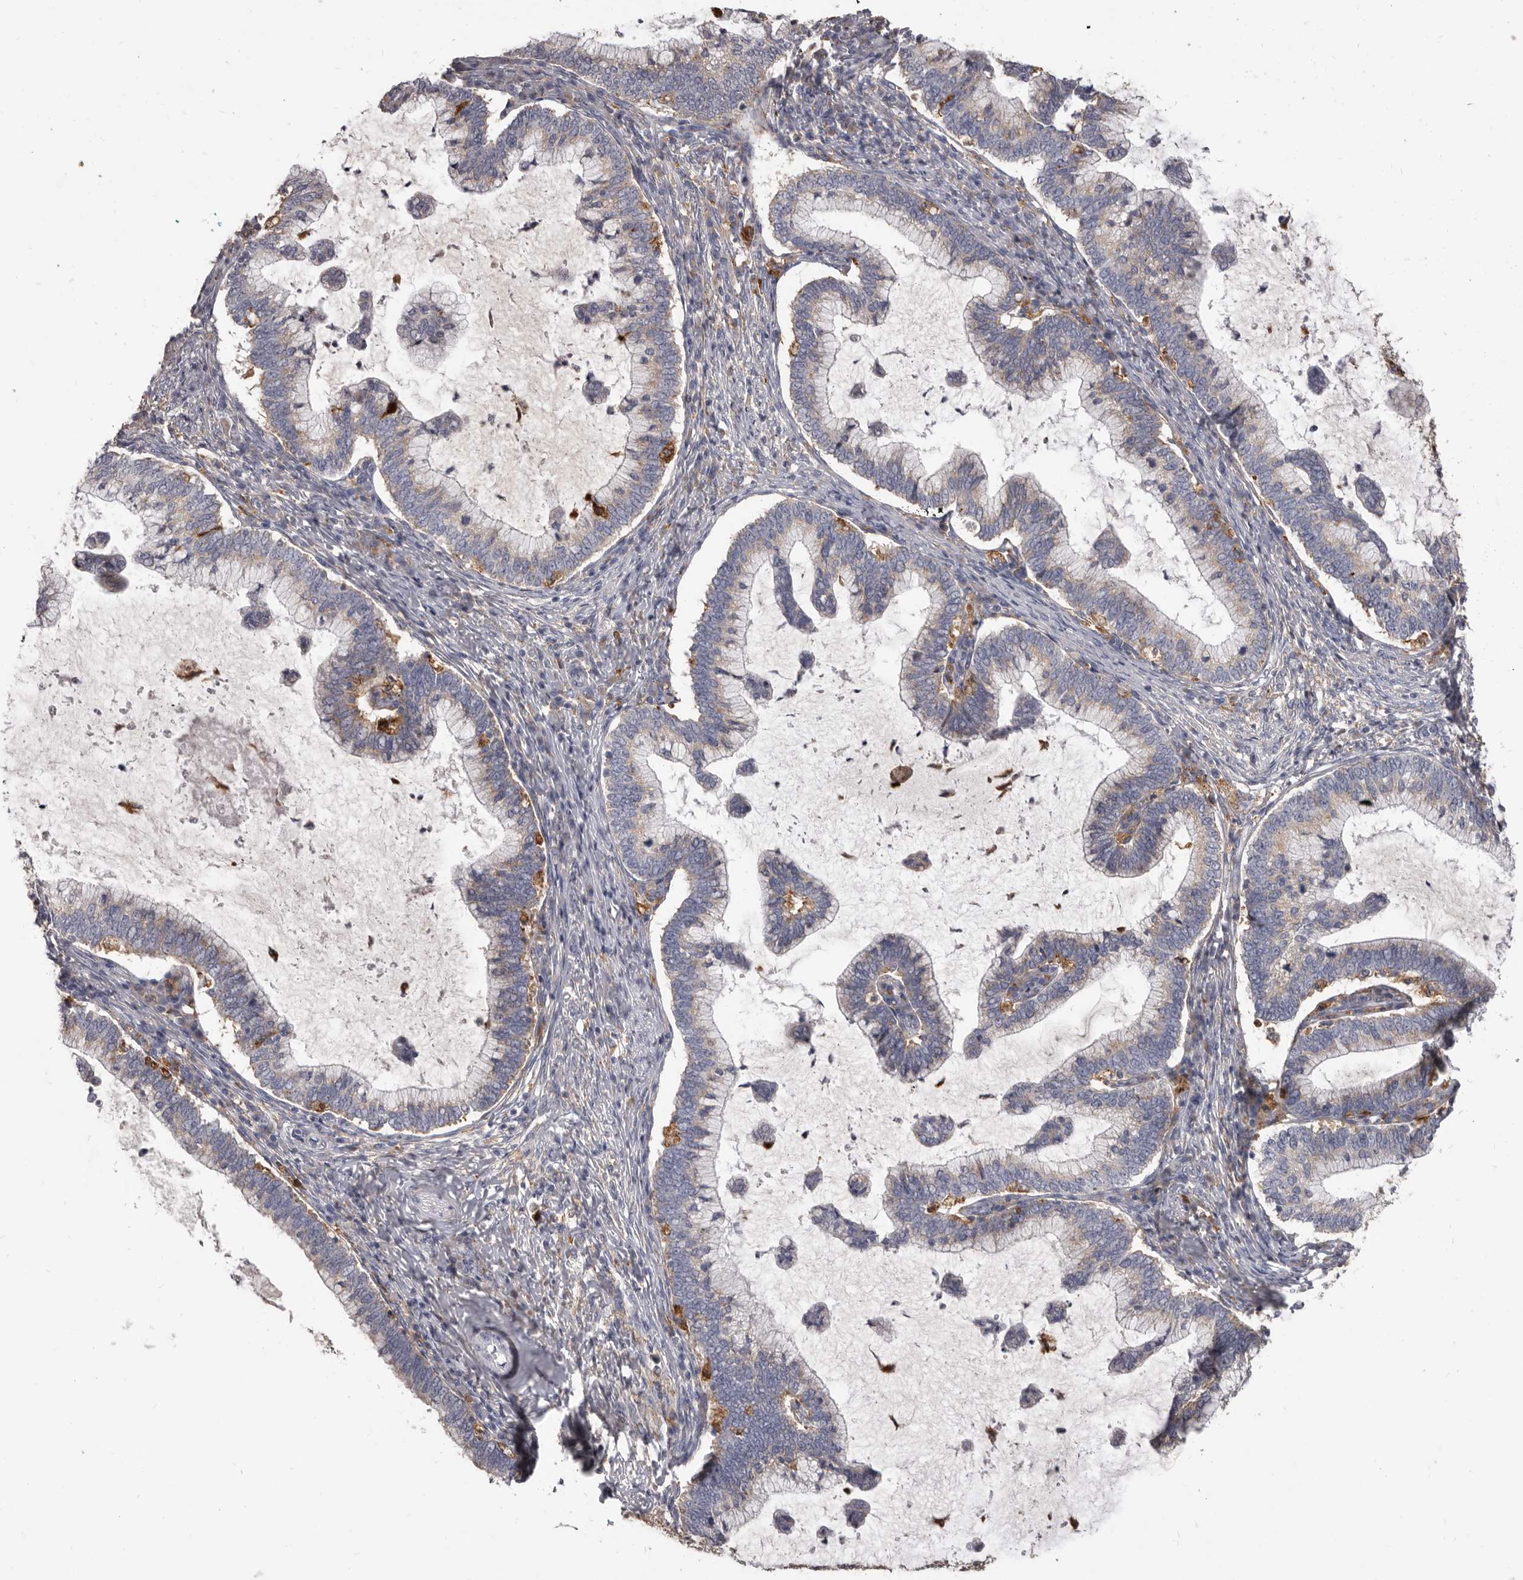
{"staining": {"intensity": "weak", "quantity": "25%-75%", "location": "cytoplasmic/membranous"}, "tissue": "cervical cancer", "cell_type": "Tumor cells", "image_type": "cancer", "snomed": [{"axis": "morphology", "description": "Adenocarcinoma, NOS"}, {"axis": "topography", "description": "Cervix"}], "caption": "Human cervical cancer (adenocarcinoma) stained for a protein (brown) reveals weak cytoplasmic/membranous positive positivity in about 25%-75% of tumor cells.", "gene": "PI4K2A", "patient": {"sex": "female", "age": 36}}